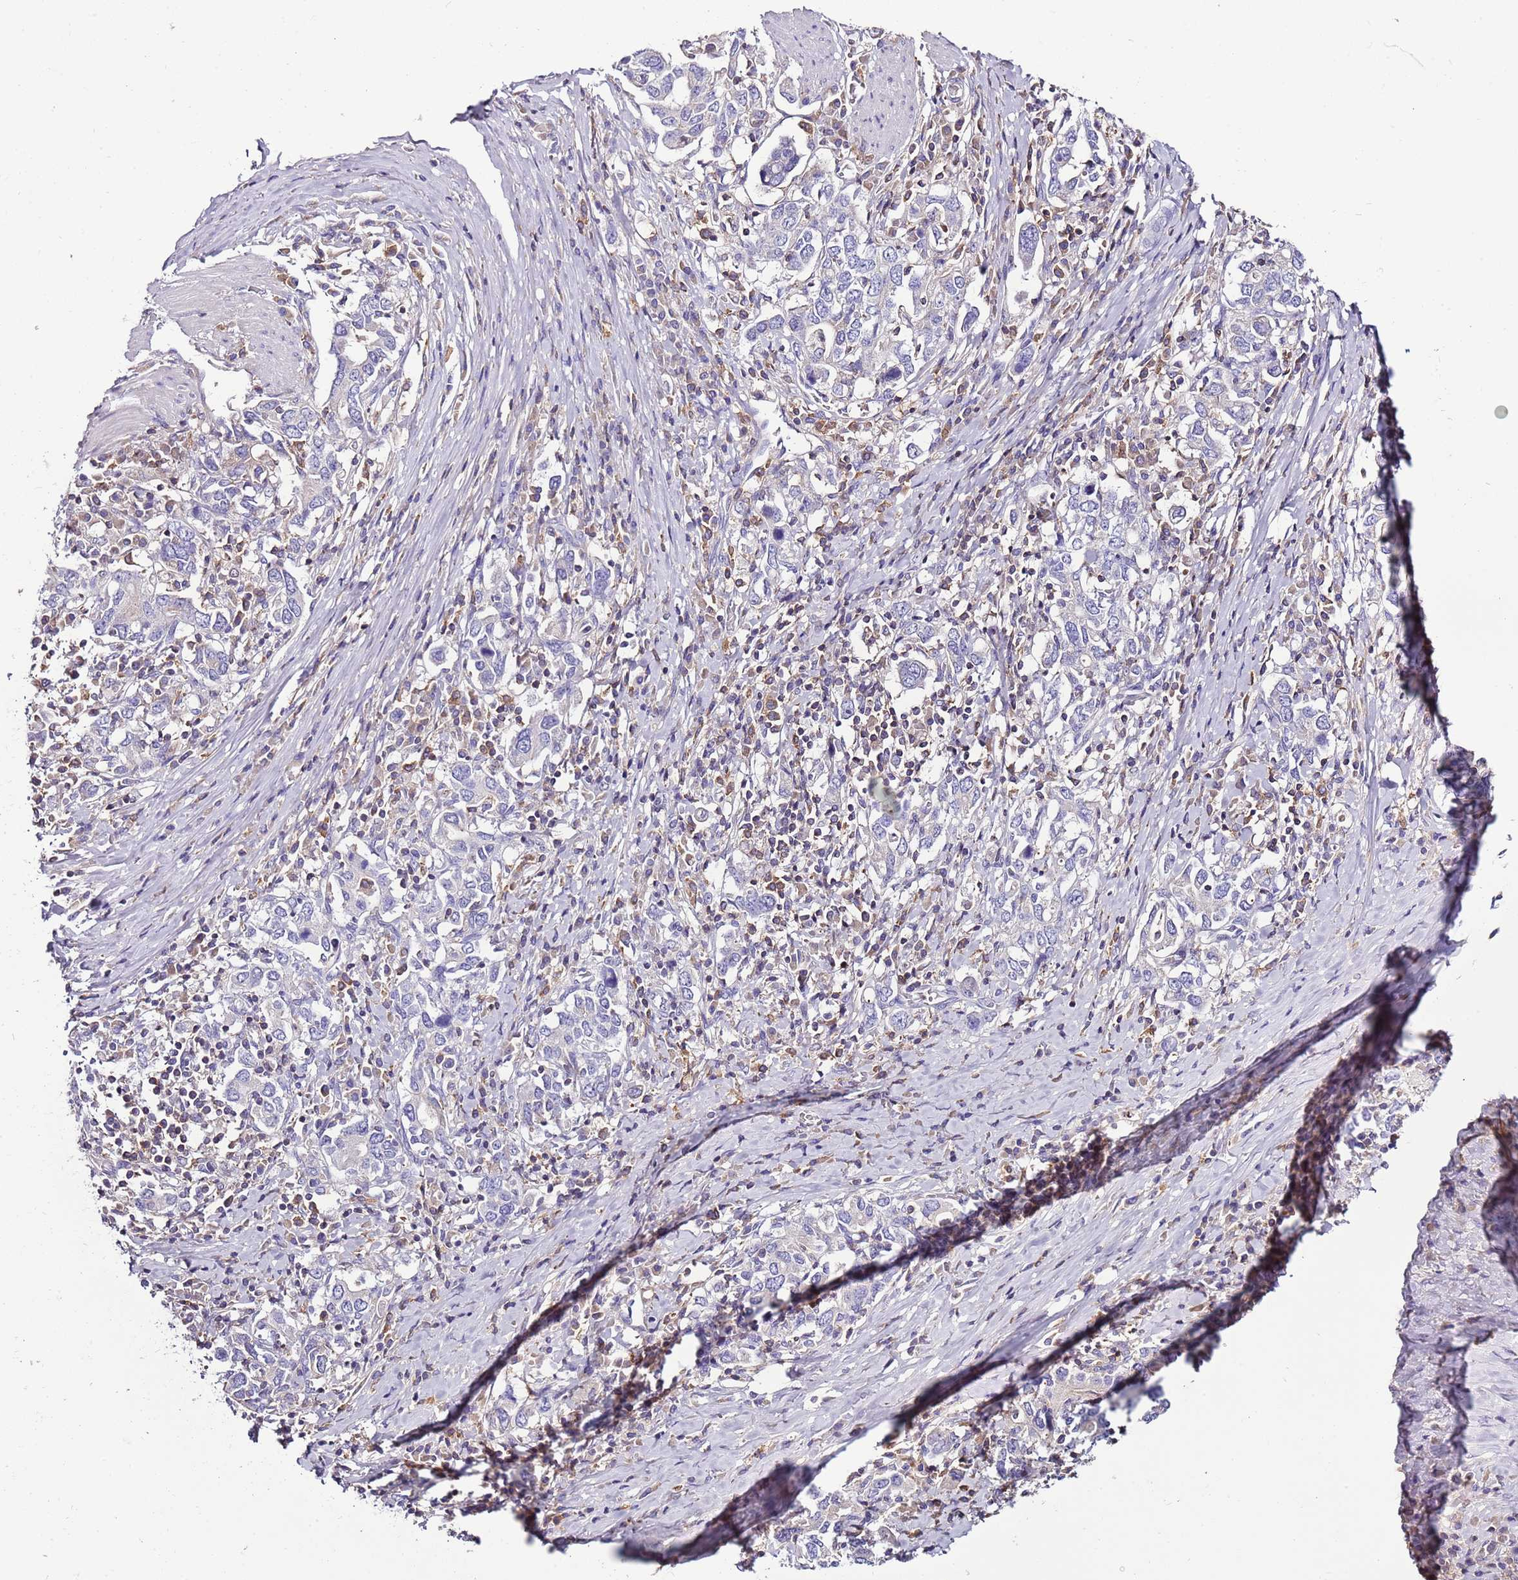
{"staining": {"intensity": "negative", "quantity": "none", "location": "none"}, "tissue": "stomach cancer", "cell_type": "Tumor cells", "image_type": "cancer", "snomed": [{"axis": "morphology", "description": "Adenocarcinoma, NOS"}, {"axis": "topography", "description": "Stomach, upper"}, {"axis": "topography", "description": "Stomach"}], "caption": "Immunohistochemical staining of stomach cancer reveals no significant staining in tumor cells.", "gene": "IGIP", "patient": {"sex": "male", "age": 62}}